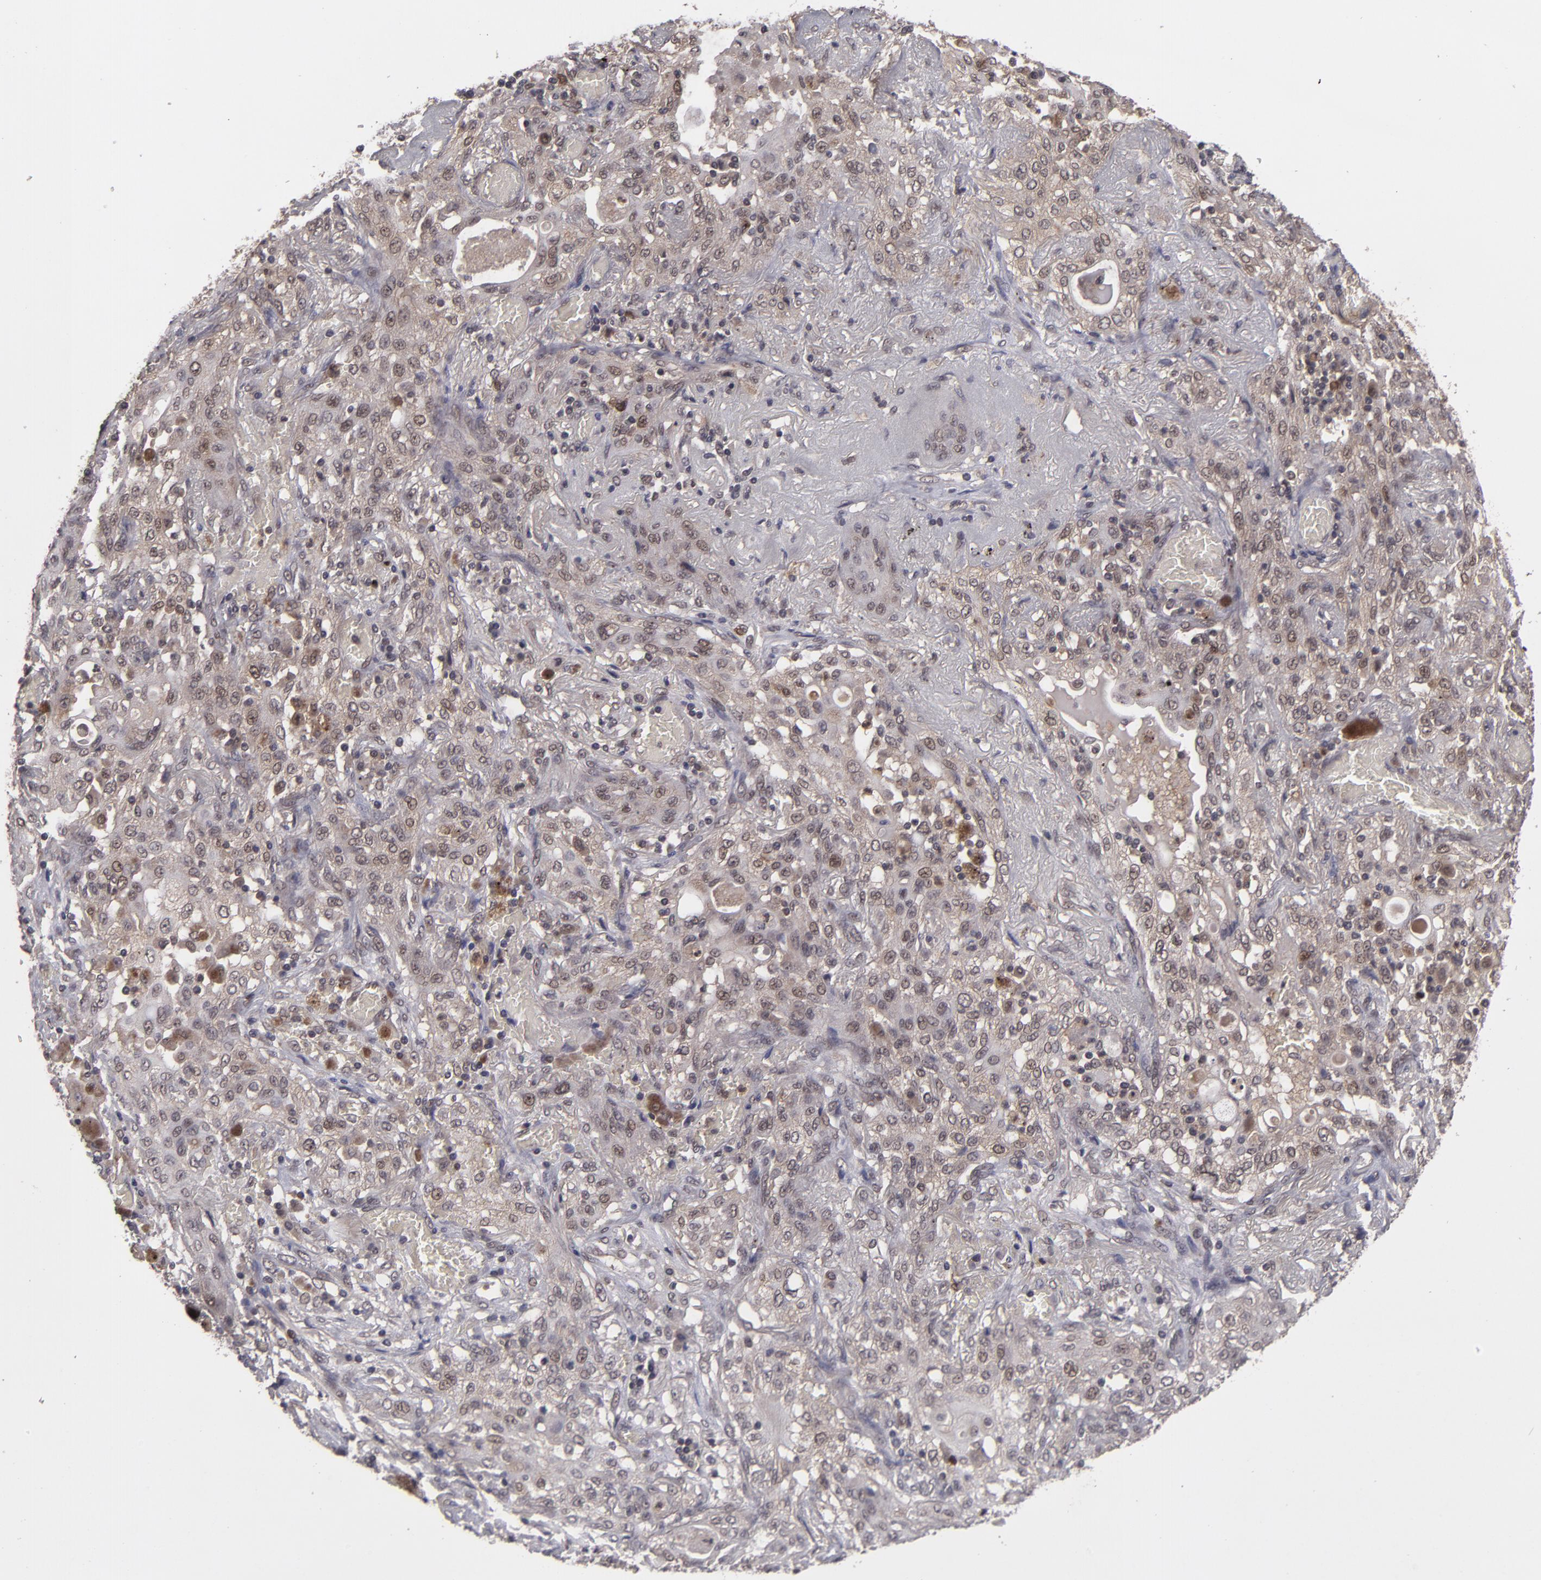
{"staining": {"intensity": "weak", "quantity": ">75%", "location": "cytoplasmic/membranous,nuclear"}, "tissue": "lung cancer", "cell_type": "Tumor cells", "image_type": "cancer", "snomed": [{"axis": "morphology", "description": "Squamous cell carcinoma, NOS"}, {"axis": "topography", "description": "Lung"}], "caption": "IHC (DAB) staining of lung cancer shows weak cytoplasmic/membranous and nuclear protein staining in about >75% of tumor cells.", "gene": "TYMS", "patient": {"sex": "female", "age": 47}}